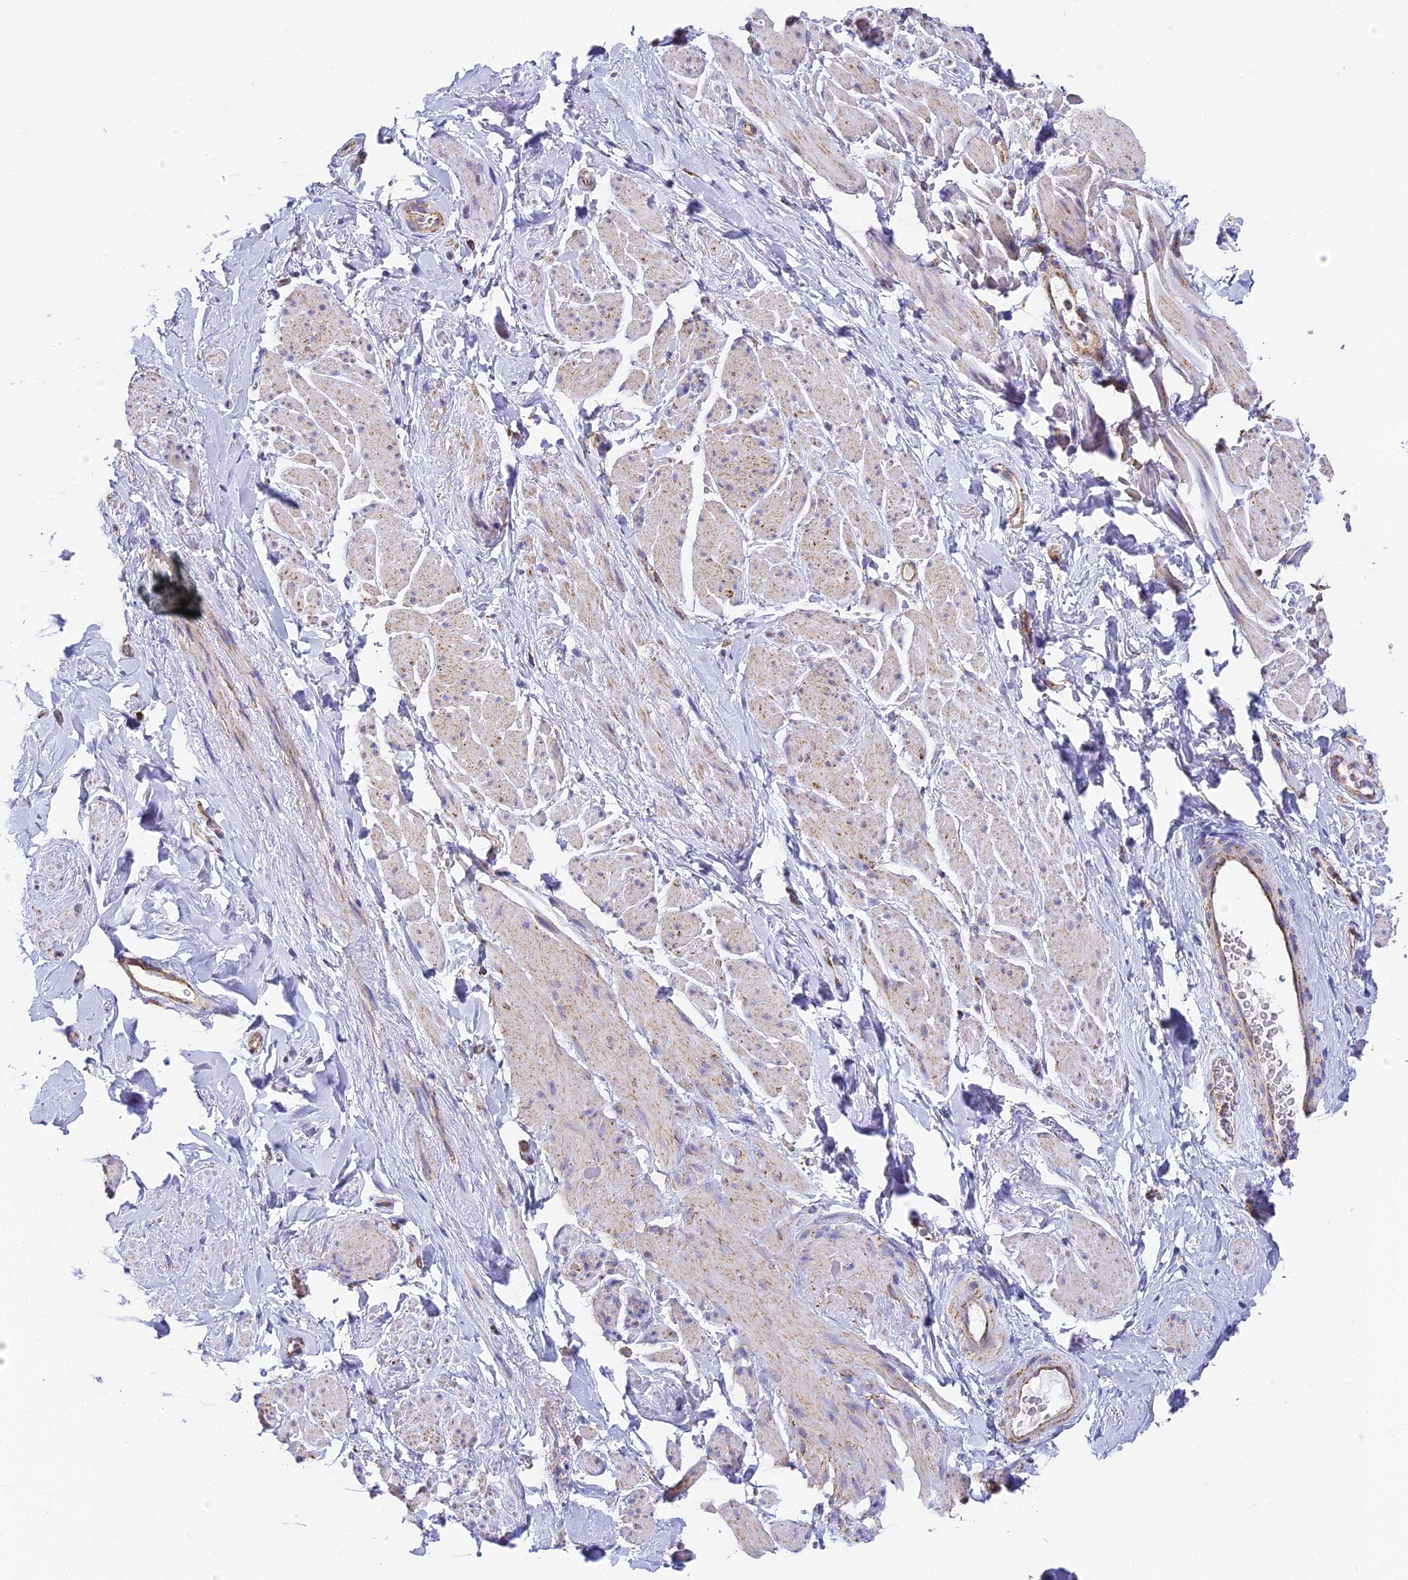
{"staining": {"intensity": "moderate", "quantity": "25%-75%", "location": "cytoplasmic/membranous"}, "tissue": "smooth muscle", "cell_type": "Smooth muscle cells", "image_type": "normal", "snomed": [{"axis": "morphology", "description": "Normal tissue, NOS"}, {"axis": "topography", "description": "Smooth muscle"}, {"axis": "topography", "description": "Peripheral nerve tissue"}], "caption": "About 25%-75% of smooth muscle cells in normal human smooth muscle show moderate cytoplasmic/membranous protein positivity as visualized by brown immunohistochemical staining.", "gene": "COX6C", "patient": {"sex": "male", "age": 69}}